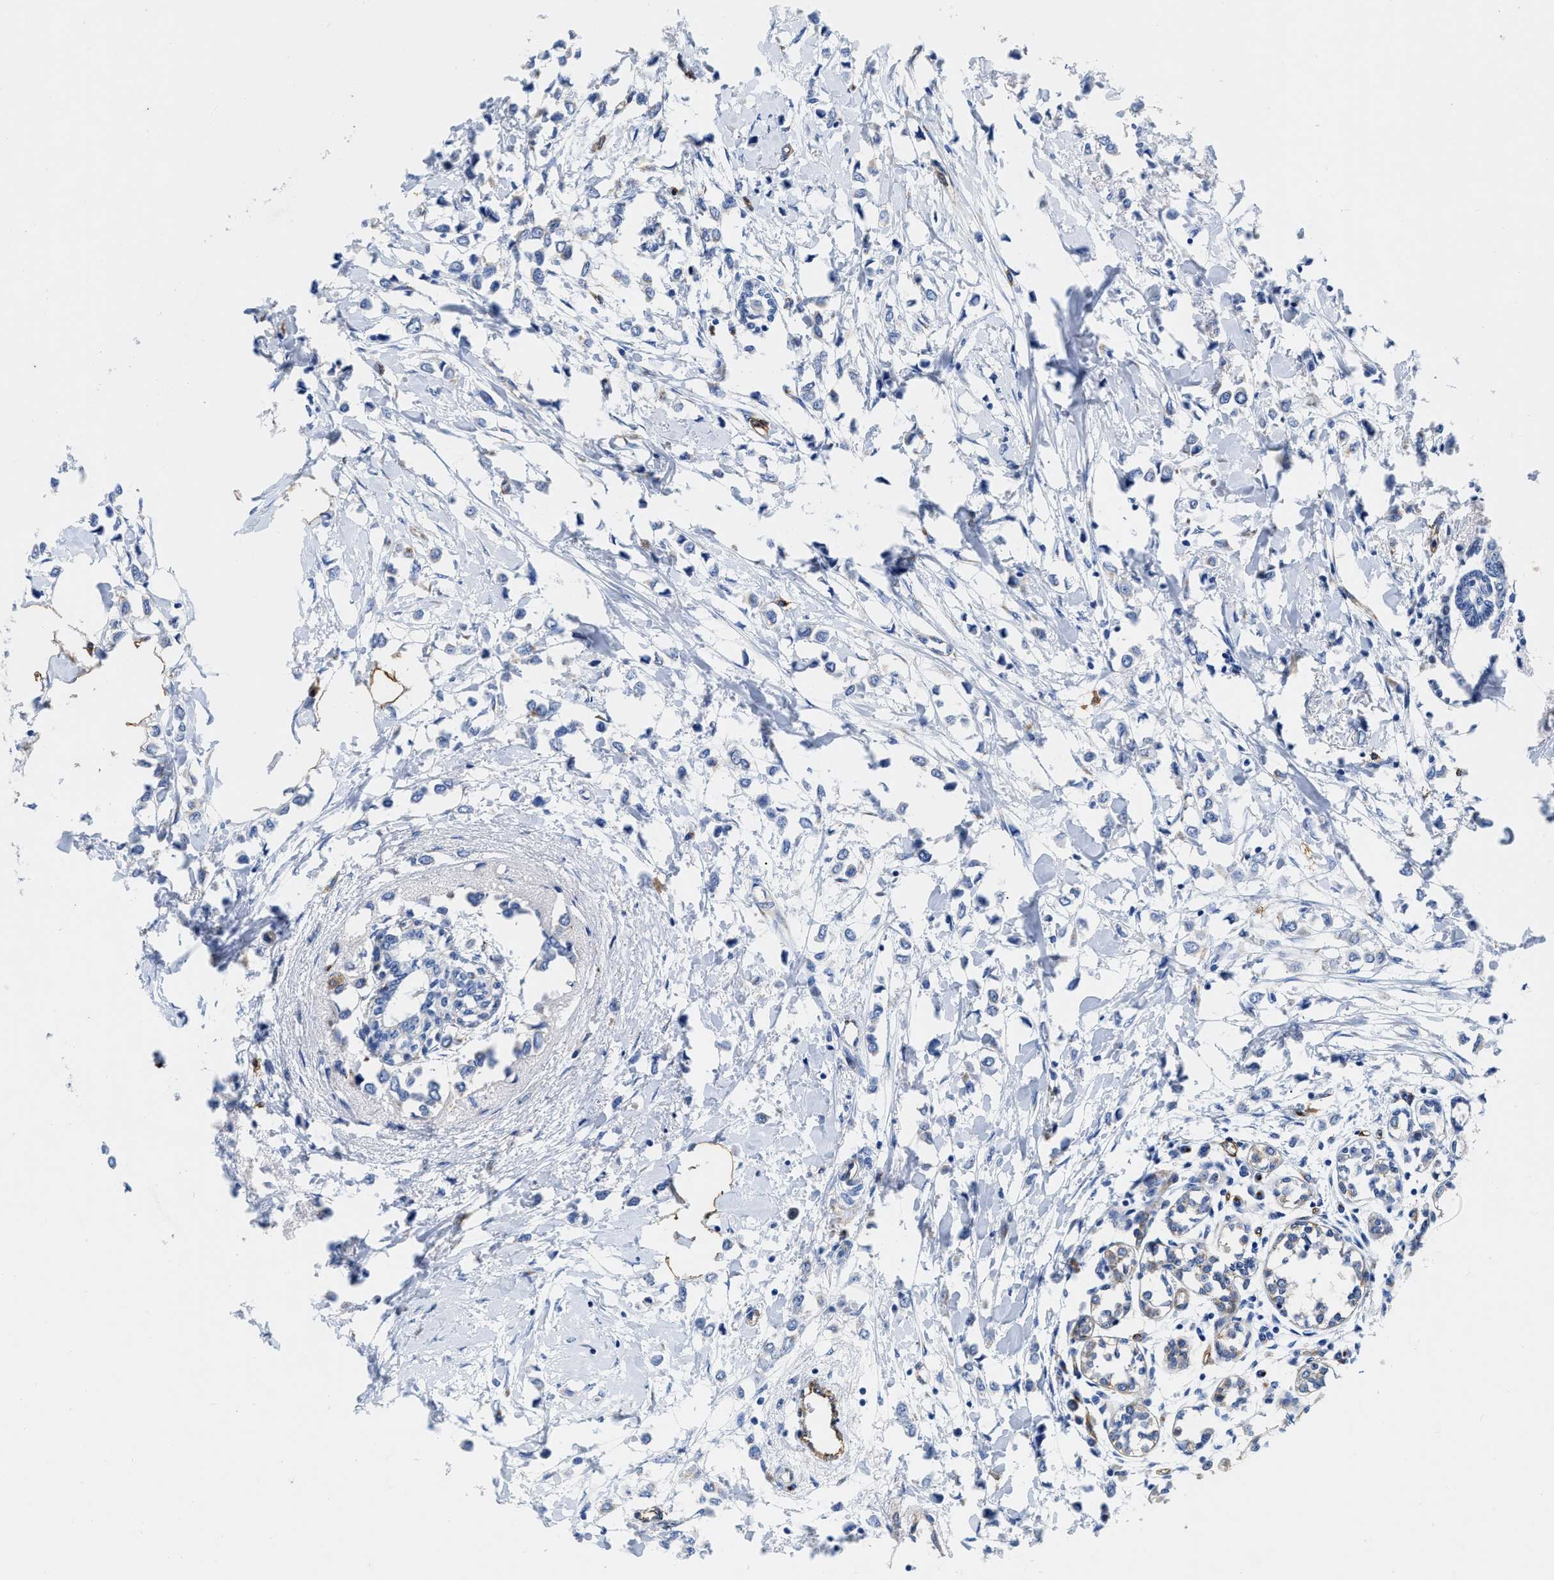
{"staining": {"intensity": "negative", "quantity": "none", "location": "none"}, "tissue": "breast cancer", "cell_type": "Tumor cells", "image_type": "cancer", "snomed": [{"axis": "morphology", "description": "Lobular carcinoma"}, {"axis": "topography", "description": "Breast"}], "caption": "Tumor cells show no significant expression in breast cancer (lobular carcinoma). The staining is performed using DAB (3,3'-diaminobenzidine) brown chromogen with nuclei counter-stained in using hematoxylin.", "gene": "TVP23B", "patient": {"sex": "female", "age": 51}}